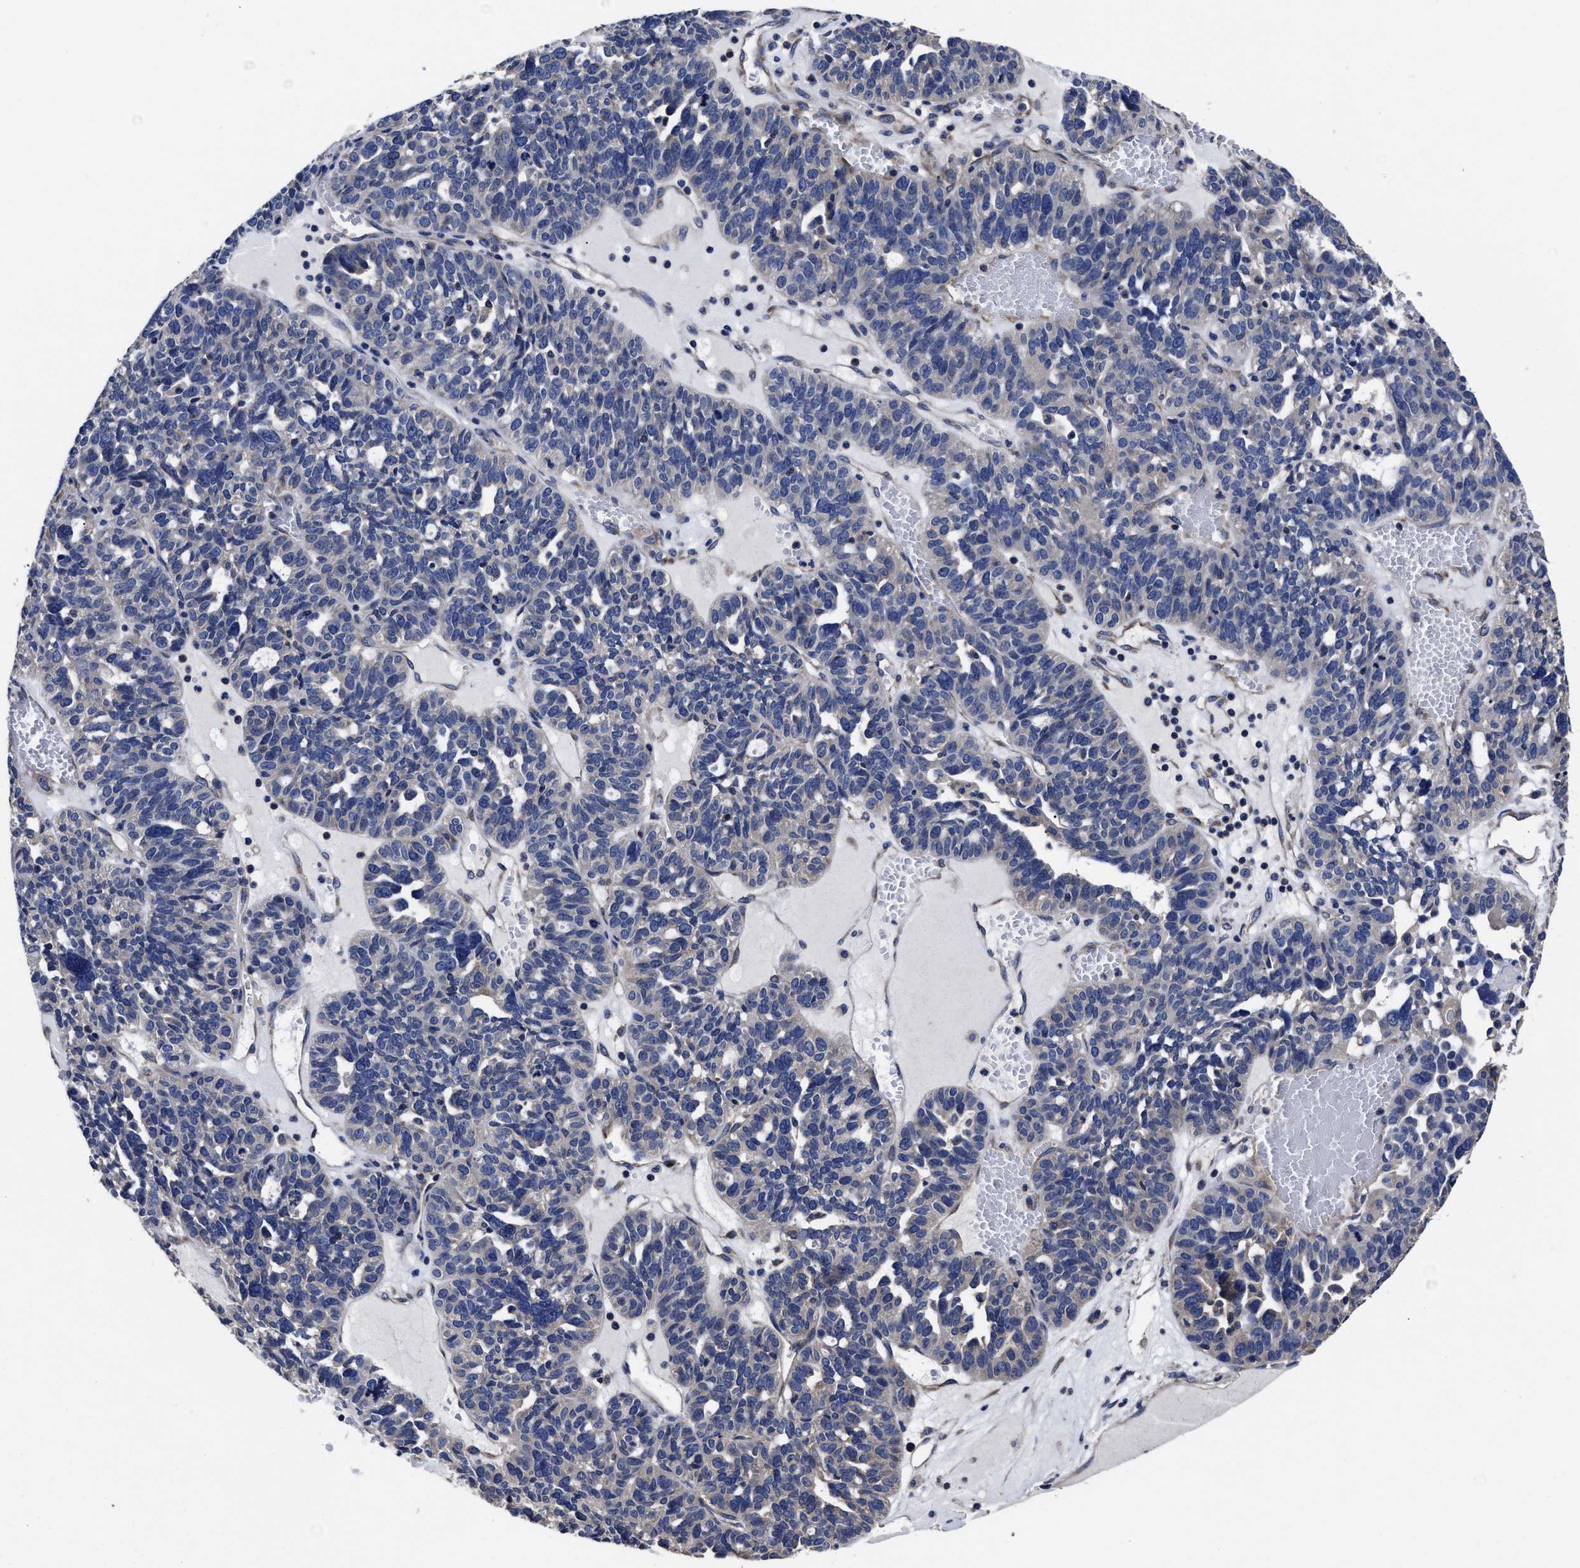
{"staining": {"intensity": "negative", "quantity": "none", "location": "none"}, "tissue": "ovarian cancer", "cell_type": "Tumor cells", "image_type": "cancer", "snomed": [{"axis": "morphology", "description": "Cystadenocarcinoma, serous, NOS"}, {"axis": "topography", "description": "Ovary"}], "caption": "This is a image of immunohistochemistry staining of ovarian cancer (serous cystadenocarcinoma), which shows no positivity in tumor cells. (Brightfield microscopy of DAB IHC at high magnification).", "gene": "AVEN", "patient": {"sex": "female", "age": 59}}